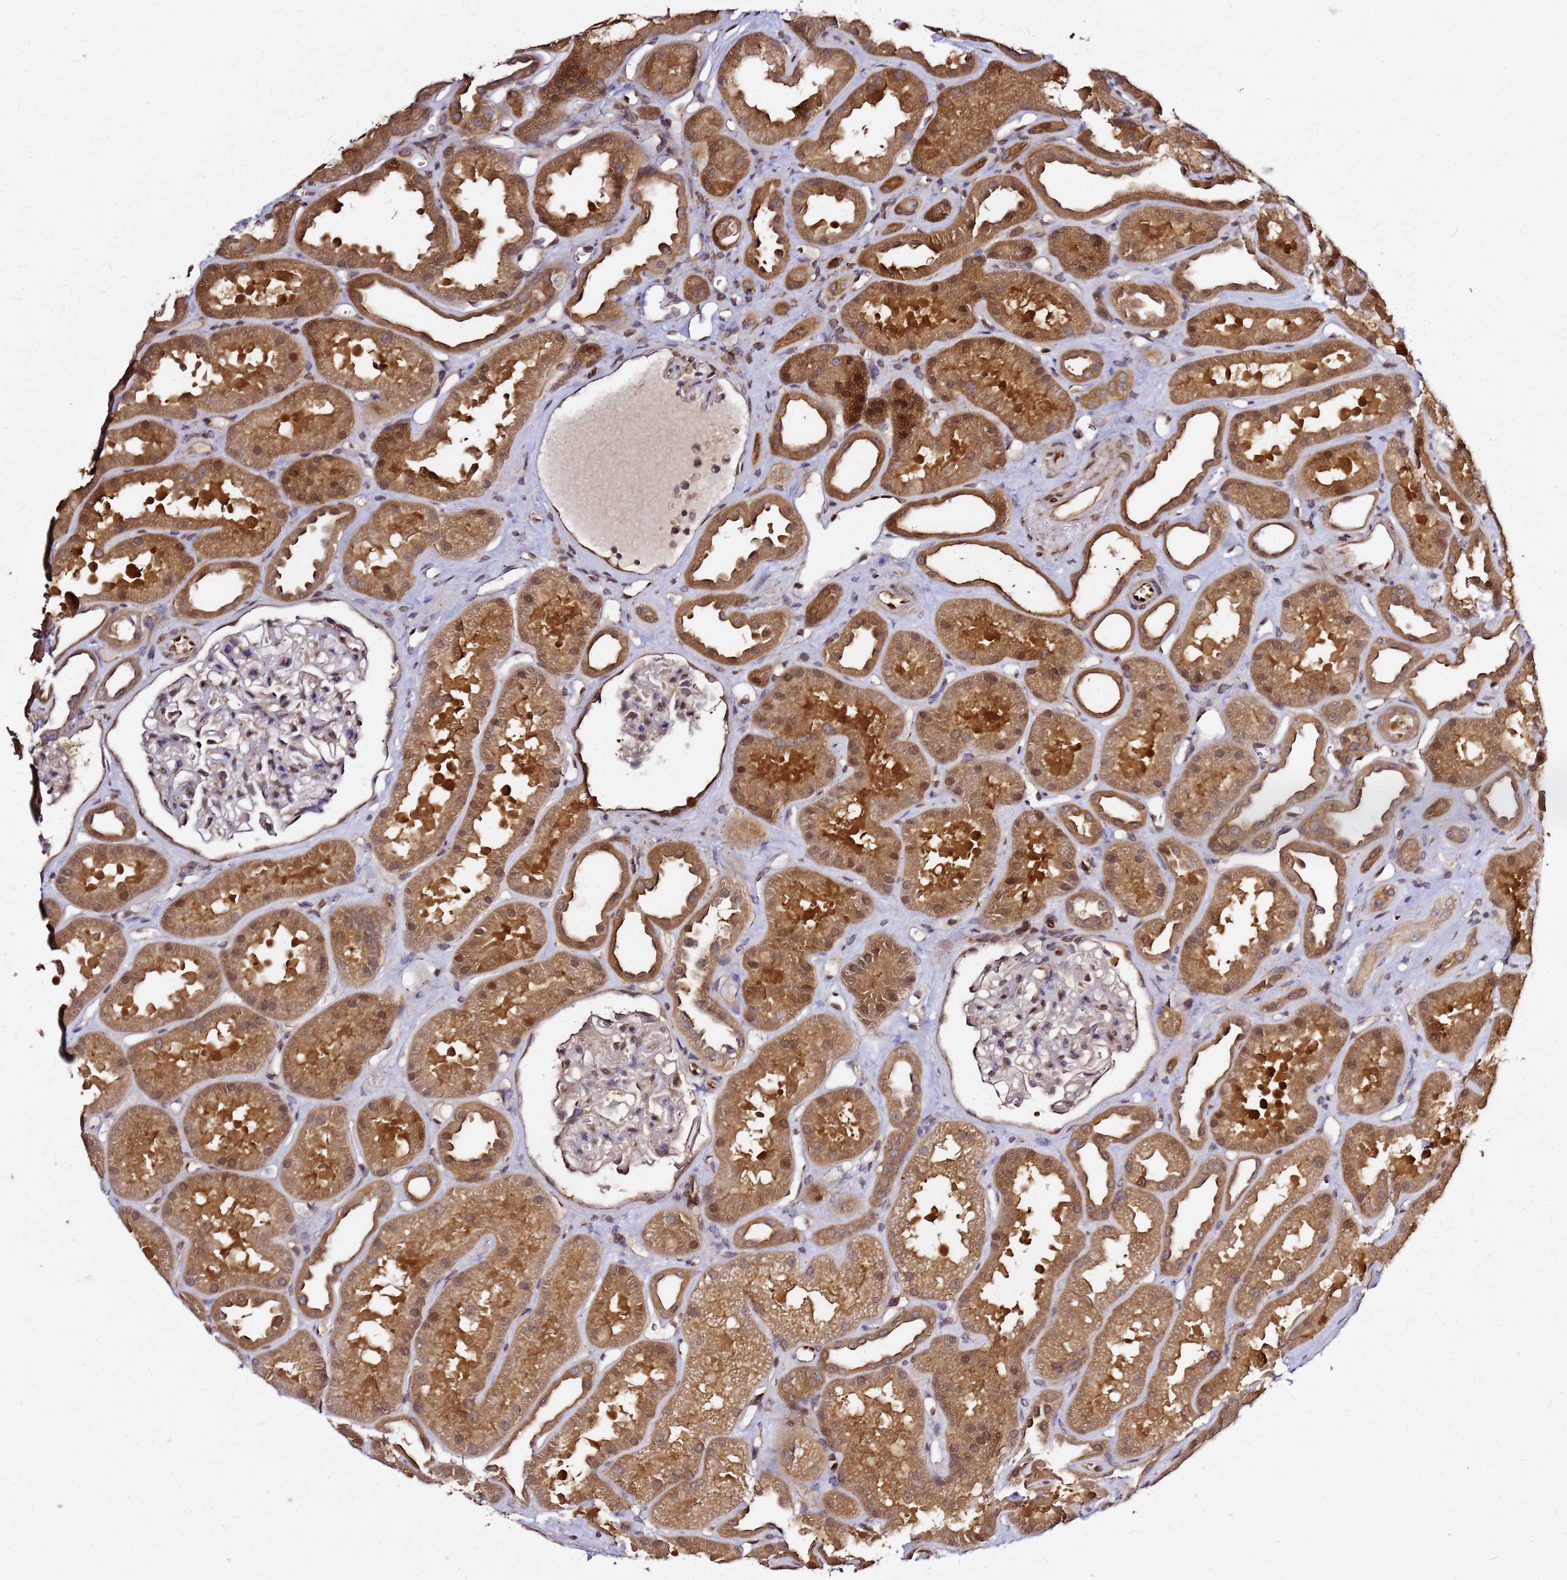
{"staining": {"intensity": "moderate", "quantity": "<25%", "location": "nuclear"}, "tissue": "kidney", "cell_type": "Cells in glomeruli", "image_type": "normal", "snomed": [{"axis": "morphology", "description": "Normal tissue, NOS"}, {"axis": "topography", "description": "Kidney"}], "caption": "Immunohistochemistry (IHC) photomicrograph of unremarkable kidney stained for a protein (brown), which shows low levels of moderate nuclear expression in about <25% of cells in glomeruli.", "gene": "NUDT14", "patient": {"sex": "male", "age": 61}}